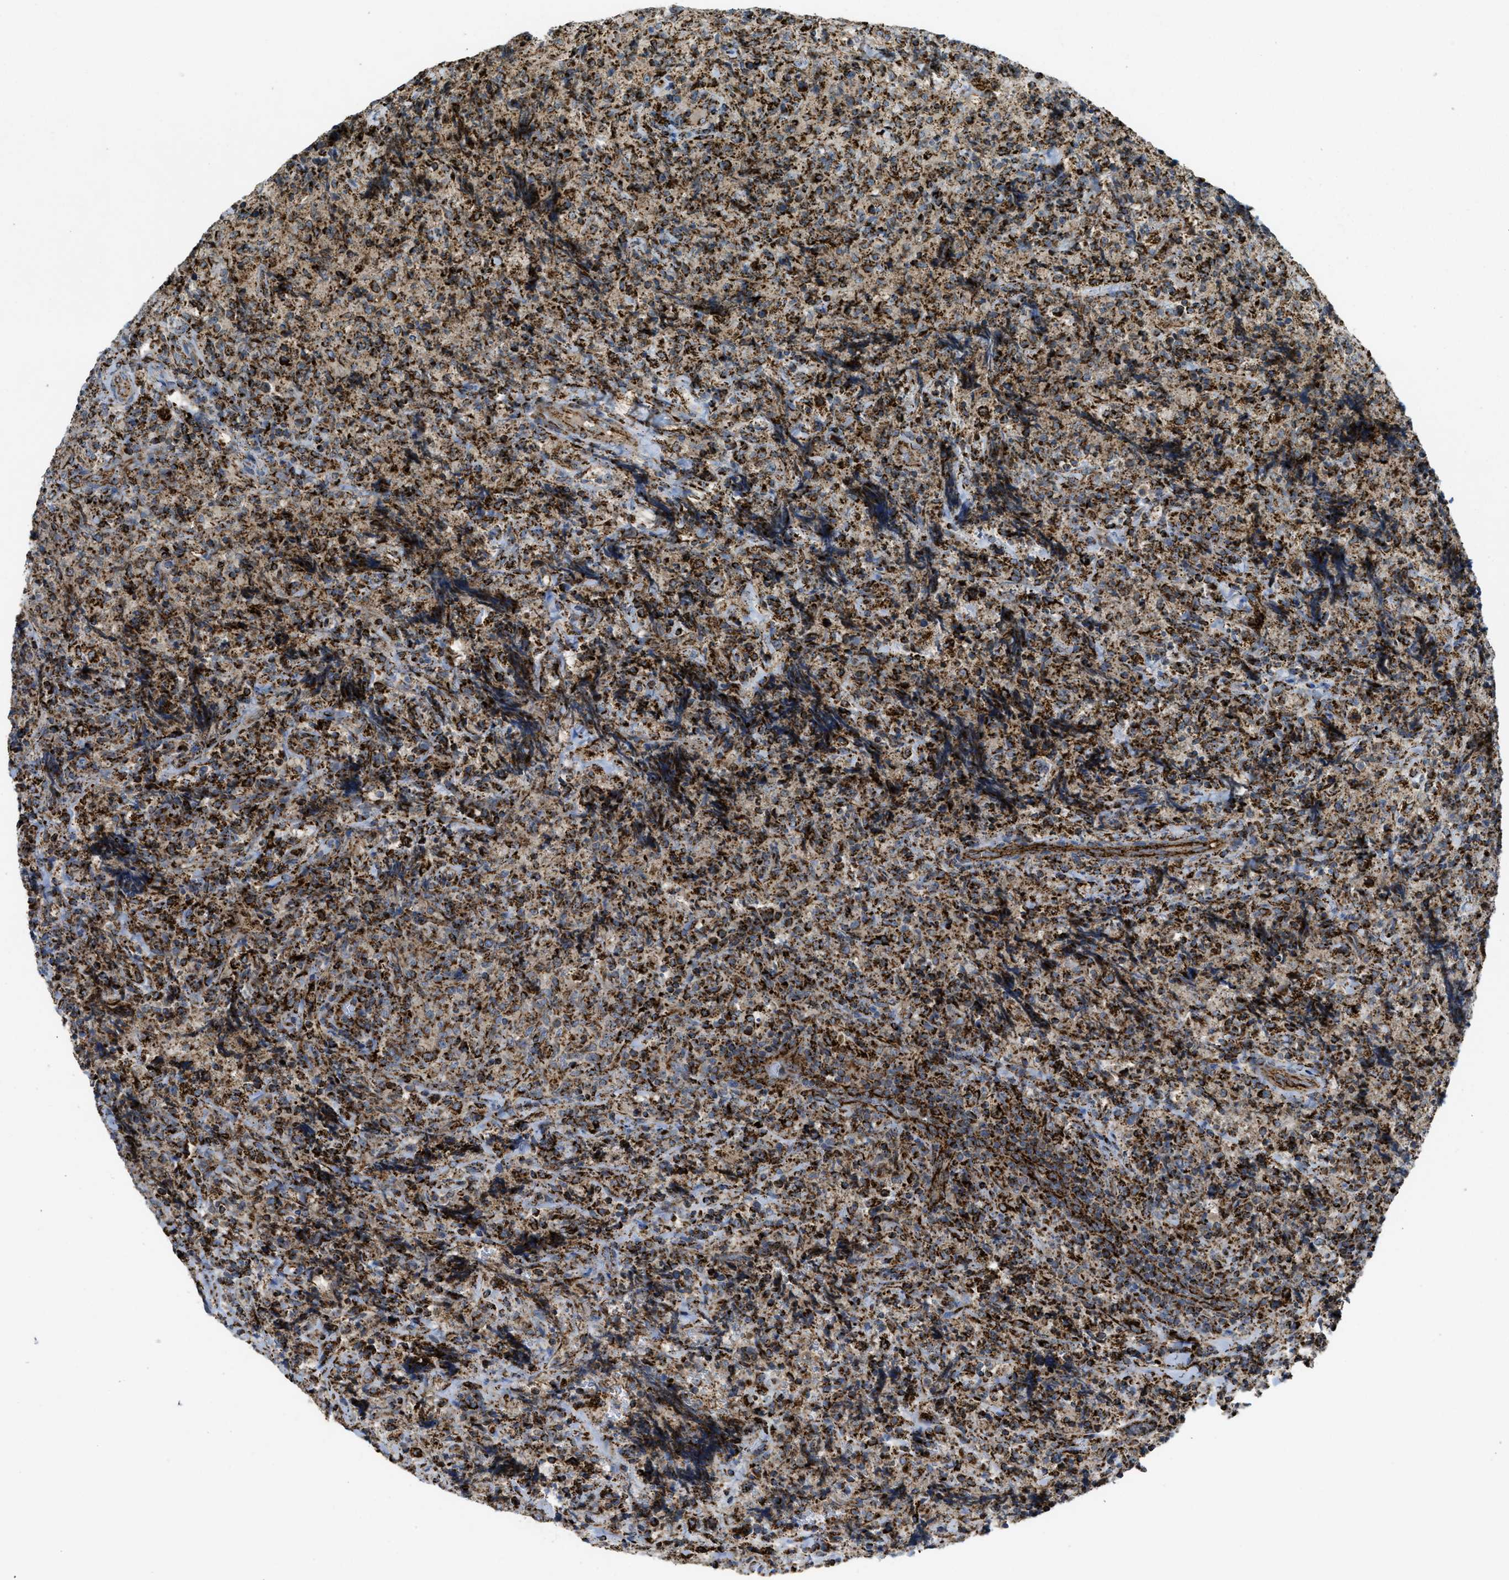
{"staining": {"intensity": "strong", "quantity": ">75%", "location": "cytoplasmic/membranous"}, "tissue": "lymphoma", "cell_type": "Tumor cells", "image_type": "cancer", "snomed": [{"axis": "morphology", "description": "Malignant lymphoma, non-Hodgkin's type, High grade"}, {"axis": "topography", "description": "Tonsil"}], "caption": "Human lymphoma stained with a brown dye reveals strong cytoplasmic/membranous positive expression in approximately >75% of tumor cells.", "gene": "SQOR", "patient": {"sex": "female", "age": 36}}